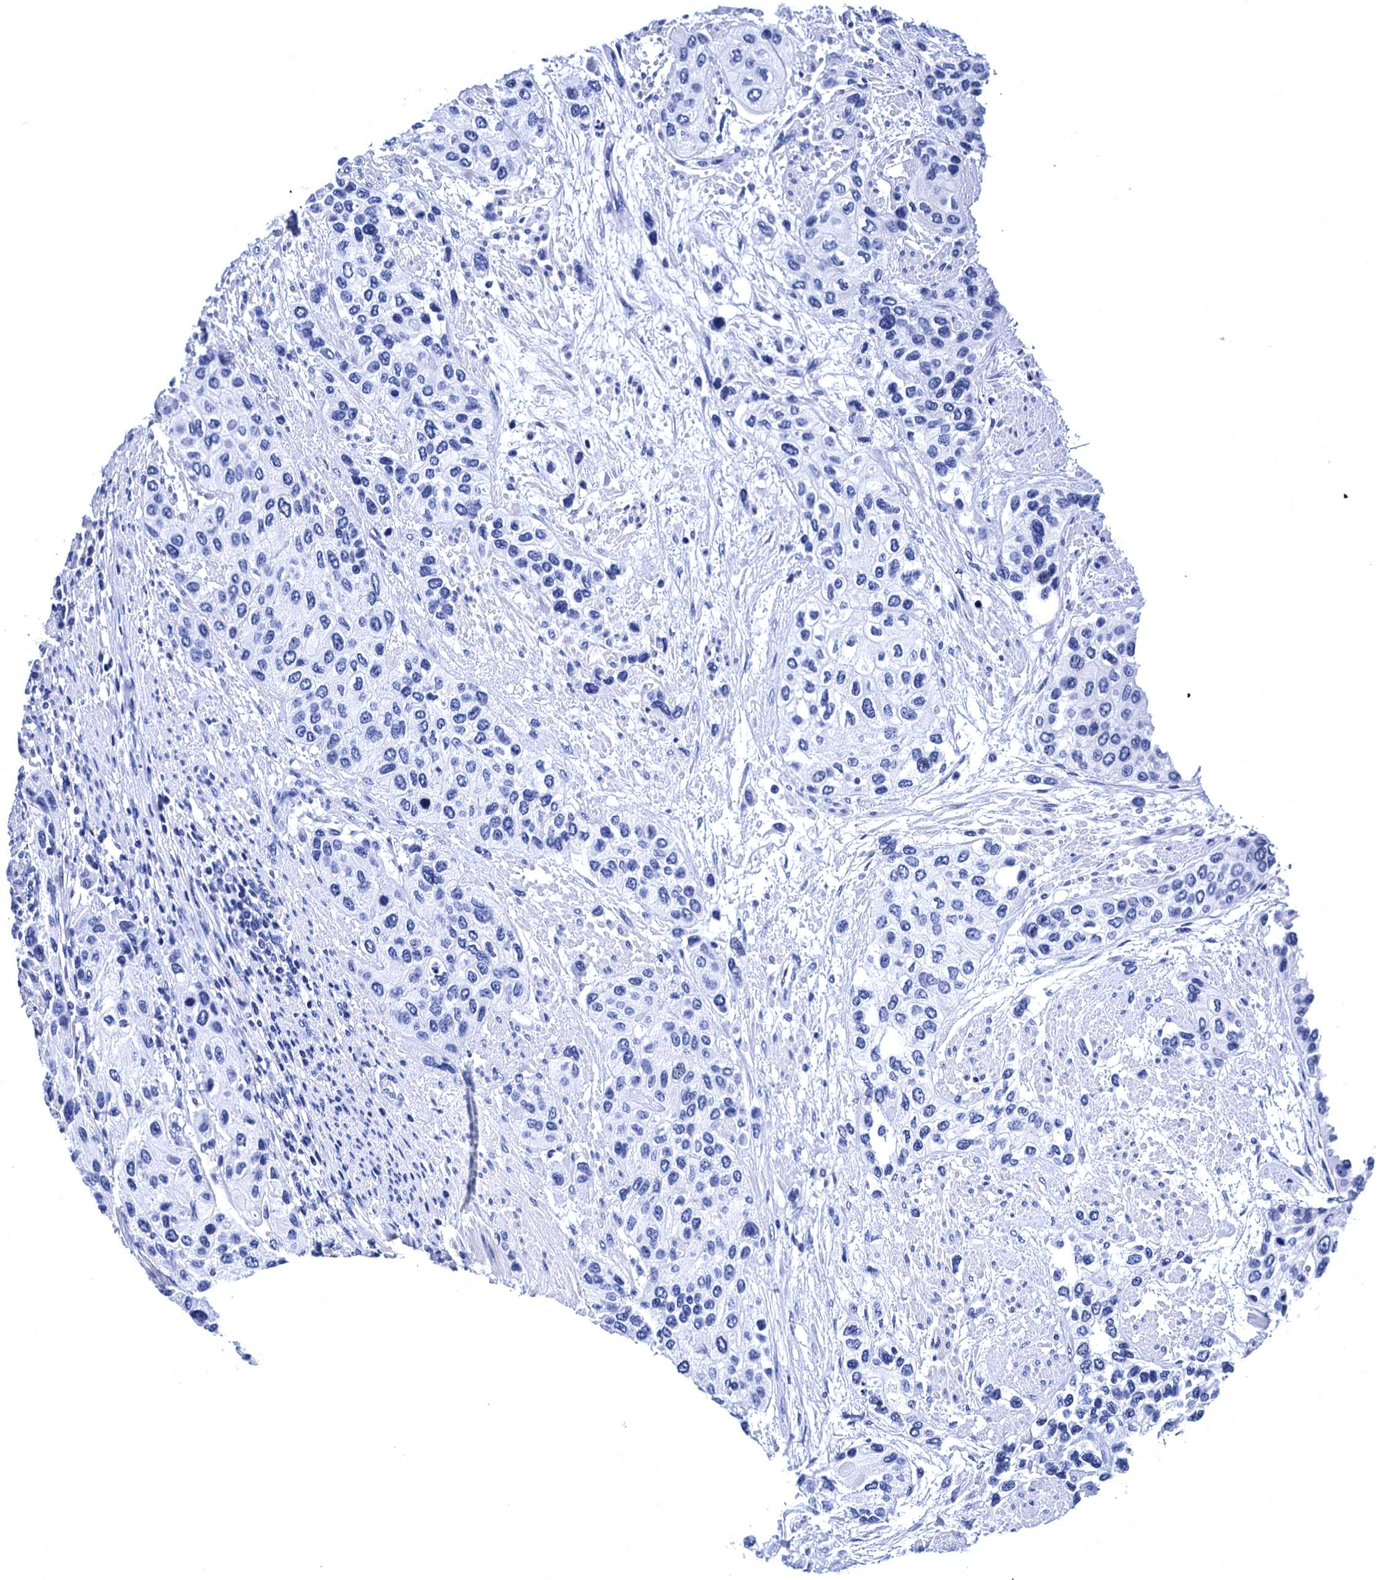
{"staining": {"intensity": "negative", "quantity": "none", "location": "none"}, "tissue": "urothelial cancer", "cell_type": "Tumor cells", "image_type": "cancer", "snomed": [{"axis": "morphology", "description": "Normal tissue, NOS"}, {"axis": "morphology", "description": "Urothelial carcinoma, High grade"}, {"axis": "topography", "description": "Vascular tissue"}, {"axis": "topography", "description": "Urinary bladder"}], "caption": "This is a micrograph of immunohistochemistry (IHC) staining of urothelial cancer, which shows no positivity in tumor cells. (DAB IHC with hematoxylin counter stain).", "gene": "MYBPC3", "patient": {"sex": "female", "age": 56}}